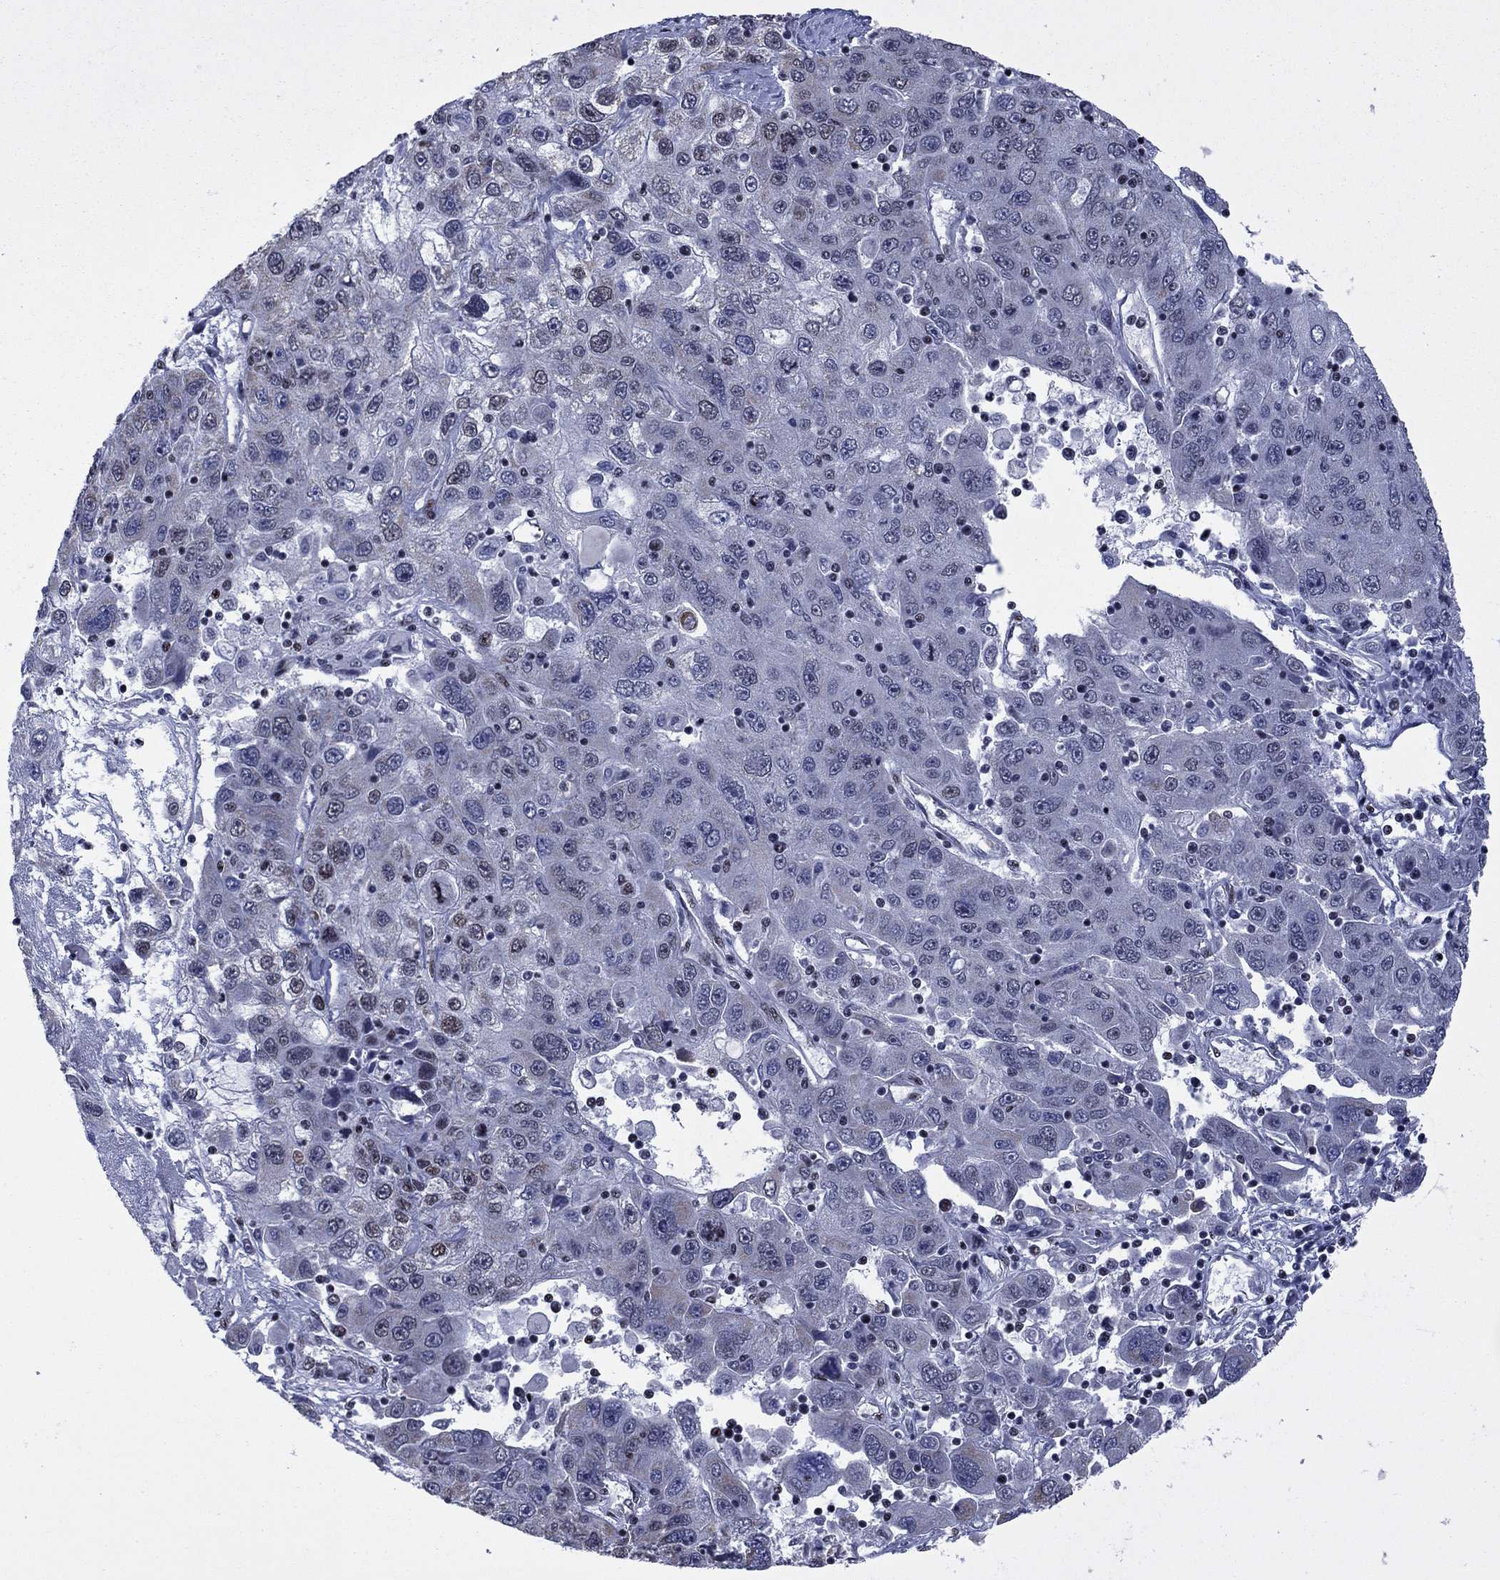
{"staining": {"intensity": "weak", "quantity": "<25%", "location": "cytoplasmic/membranous,nuclear"}, "tissue": "stomach cancer", "cell_type": "Tumor cells", "image_type": "cancer", "snomed": [{"axis": "morphology", "description": "Adenocarcinoma, NOS"}, {"axis": "topography", "description": "Stomach"}], "caption": "DAB immunohistochemical staining of human adenocarcinoma (stomach) reveals no significant staining in tumor cells.", "gene": "N4BP2", "patient": {"sex": "male", "age": 56}}